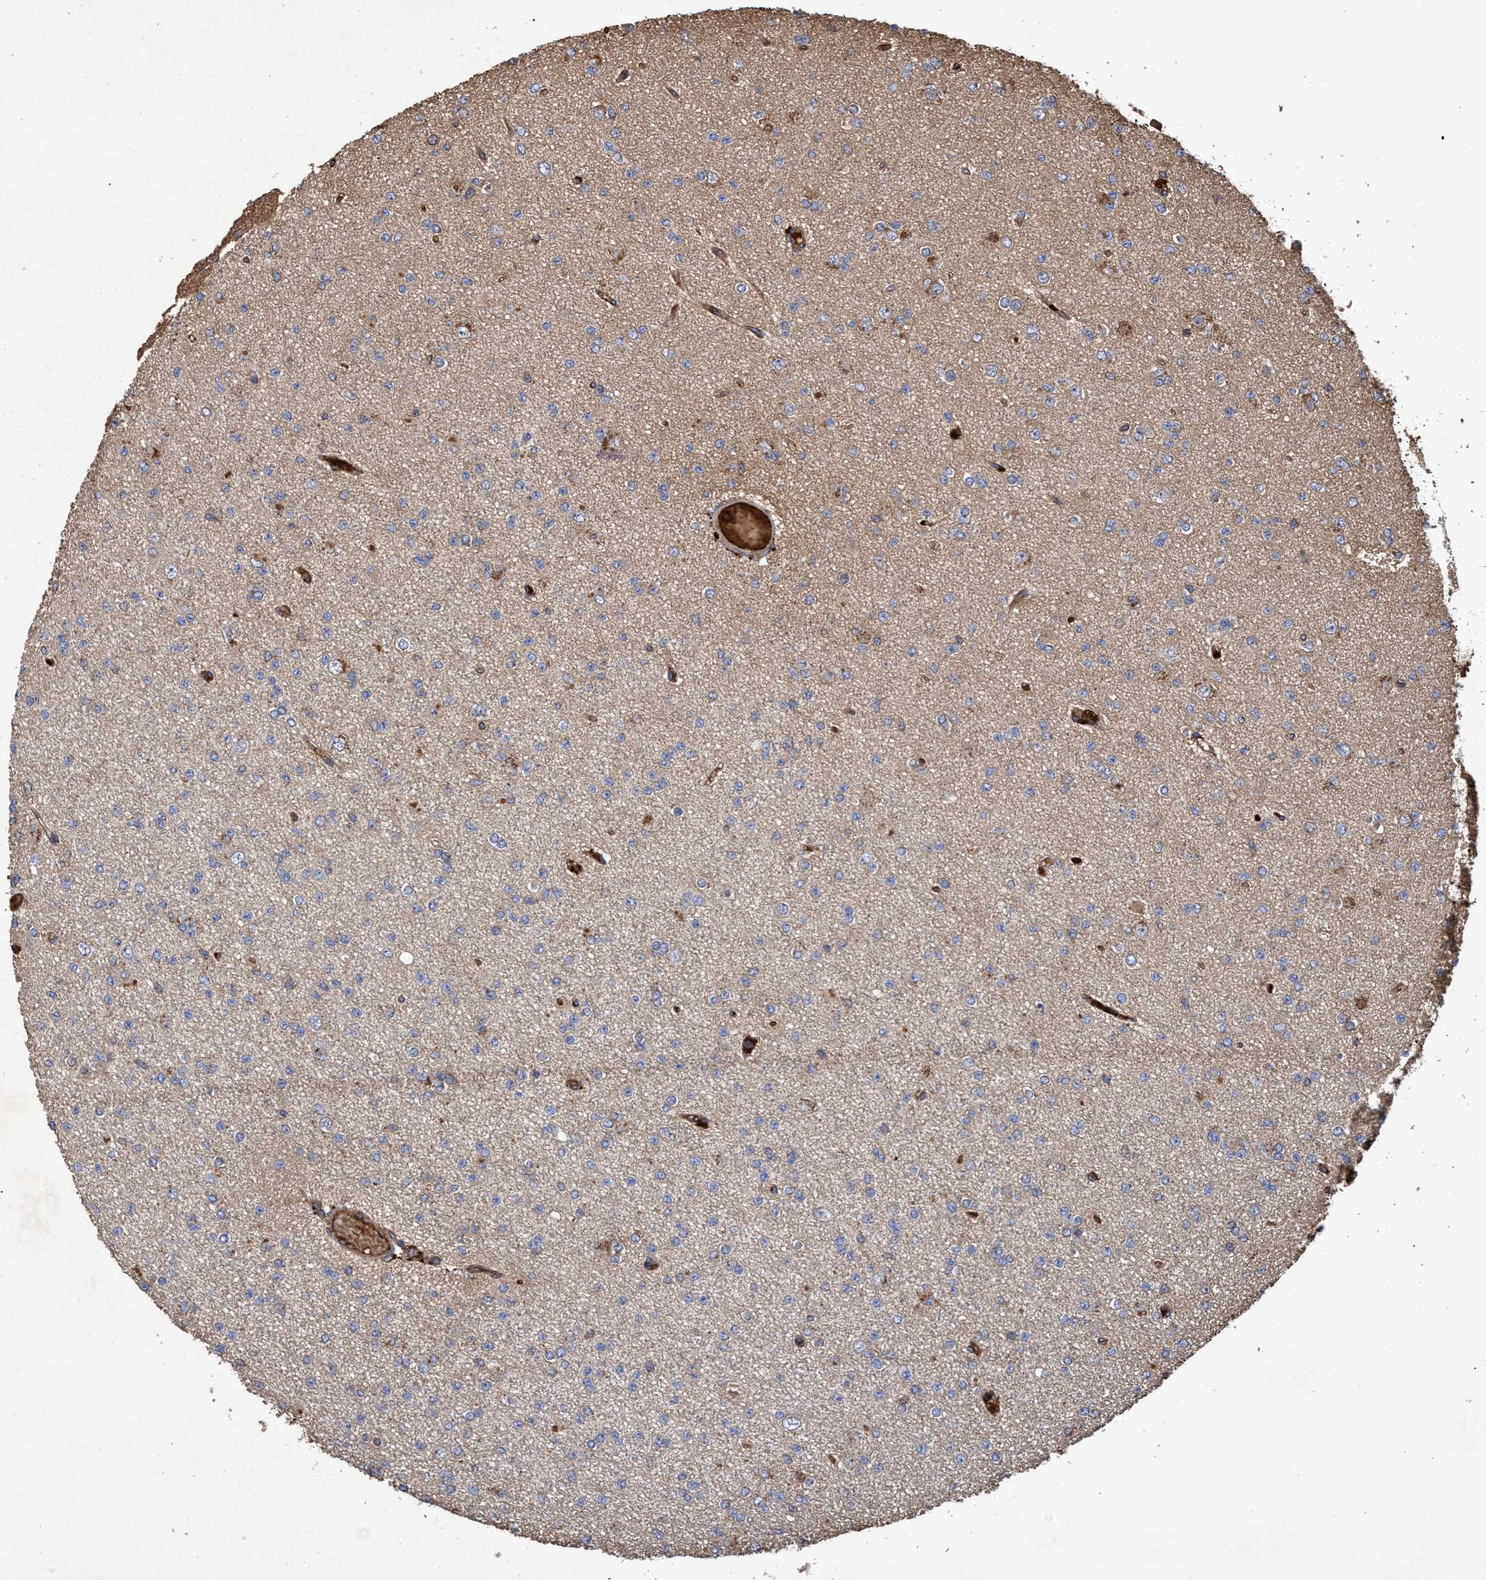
{"staining": {"intensity": "weak", "quantity": "<25%", "location": "cytoplasmic/membranous"}, "tissue": "glioma", "cell_type": "Tumor cells", "image_type": "cancer", "snomed": [{"axis": "morphology", "description": "Glioma, malignant, Low grade"}, {"axis": "topography", "description": "Brain"}], "caption": "Tumor cells show no significant protein positivity in glioma.", "gene": "CHMP6", "patient": {"sex": "female", "age": 22}}